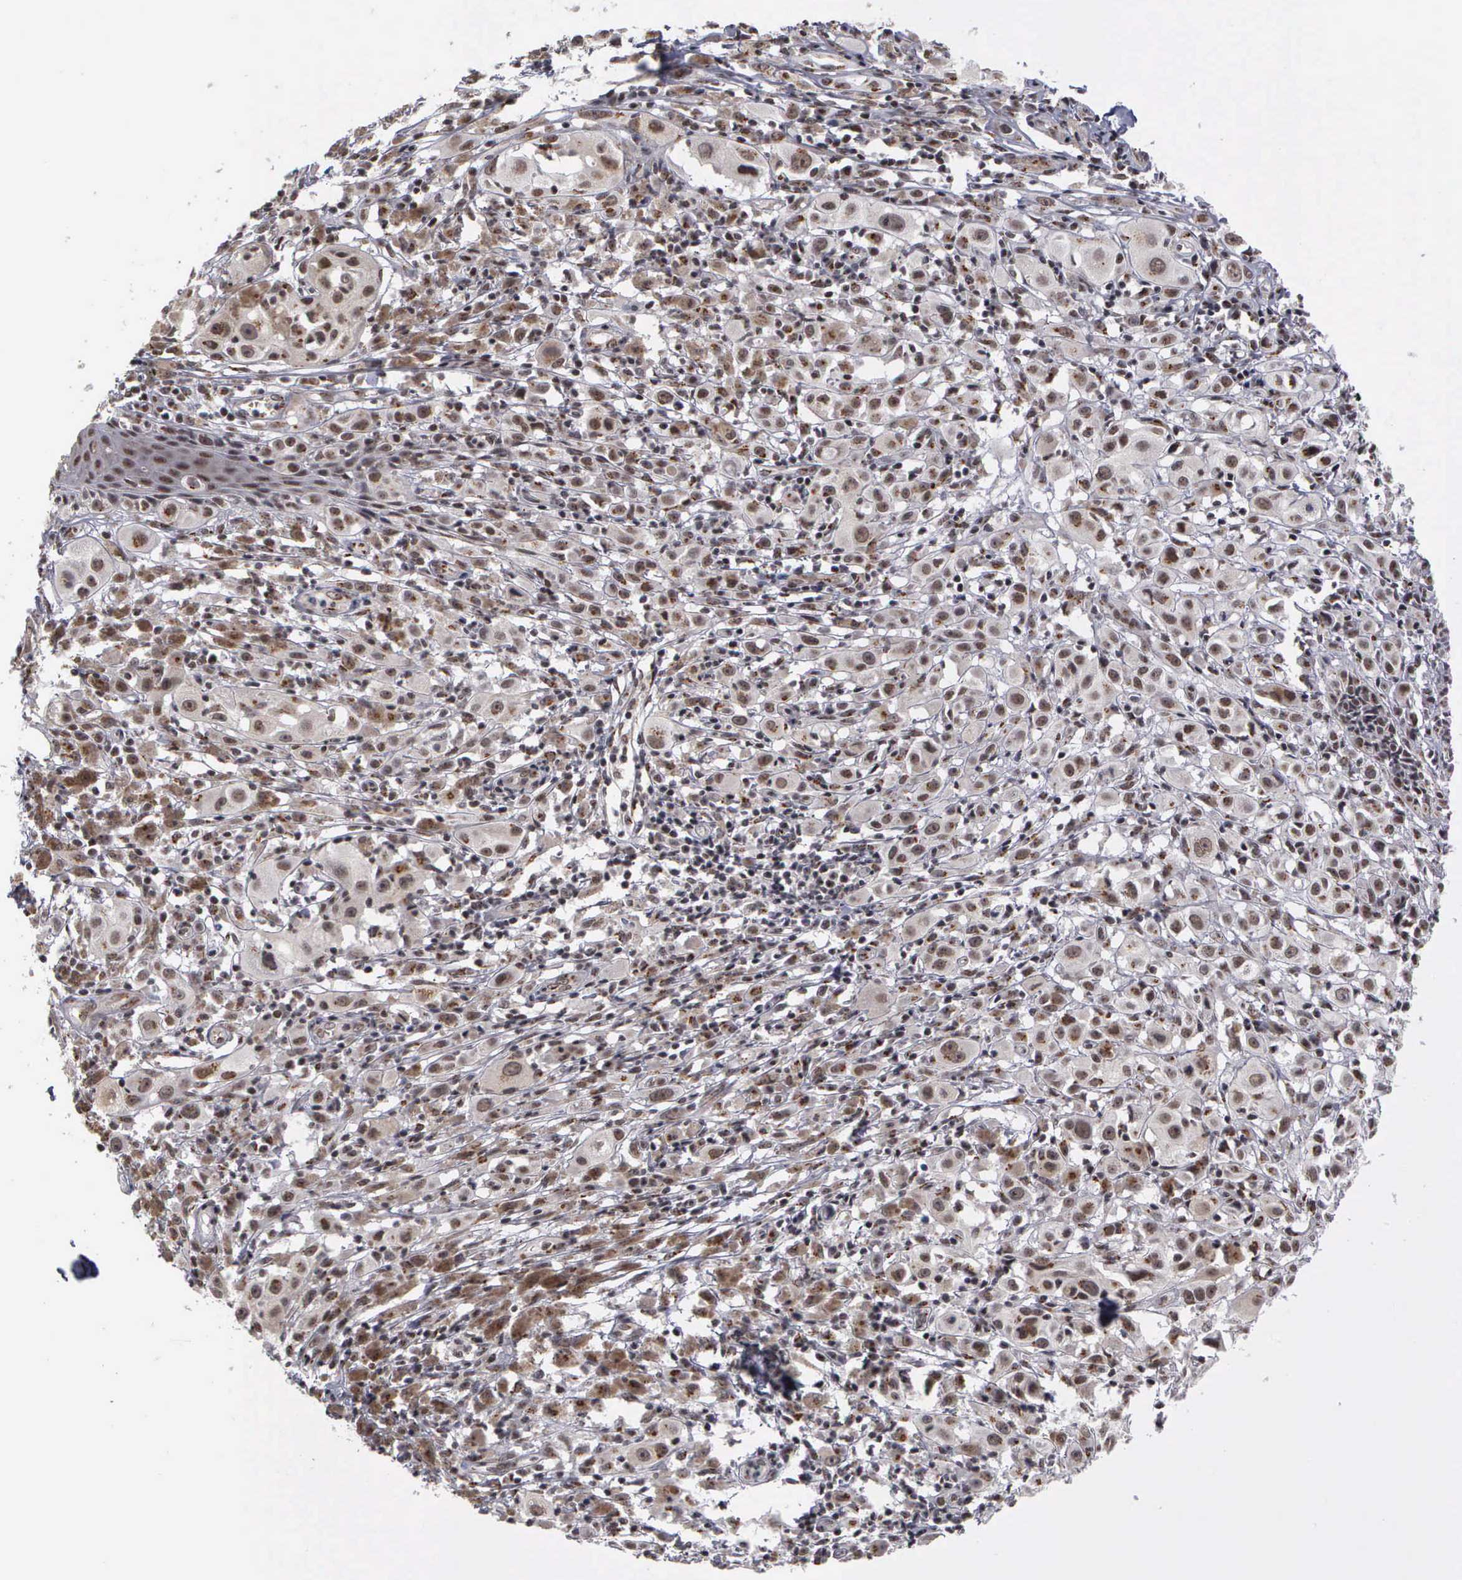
{"staining": {"intensity": "strong", "quantity": ">75%", "location": "nuclear"}, "tissue": "melanoma", "cell_type": "Tumor cells", "image_type": "cancer", "snomed": [{"axis": "morphology", "description": "Malignant melanoma, NOS"}, {"axis": "topography", "description": "Skin"}], "caption": "The immunohistochemical stain shows strong nuclear staining in tumor cells of malignant melanoma tissue. (DAB = brown stain, brightfield microscopy at high magnification).", "gene": "GTF2A1", "patient": {"sex": "female", "age": 52}}